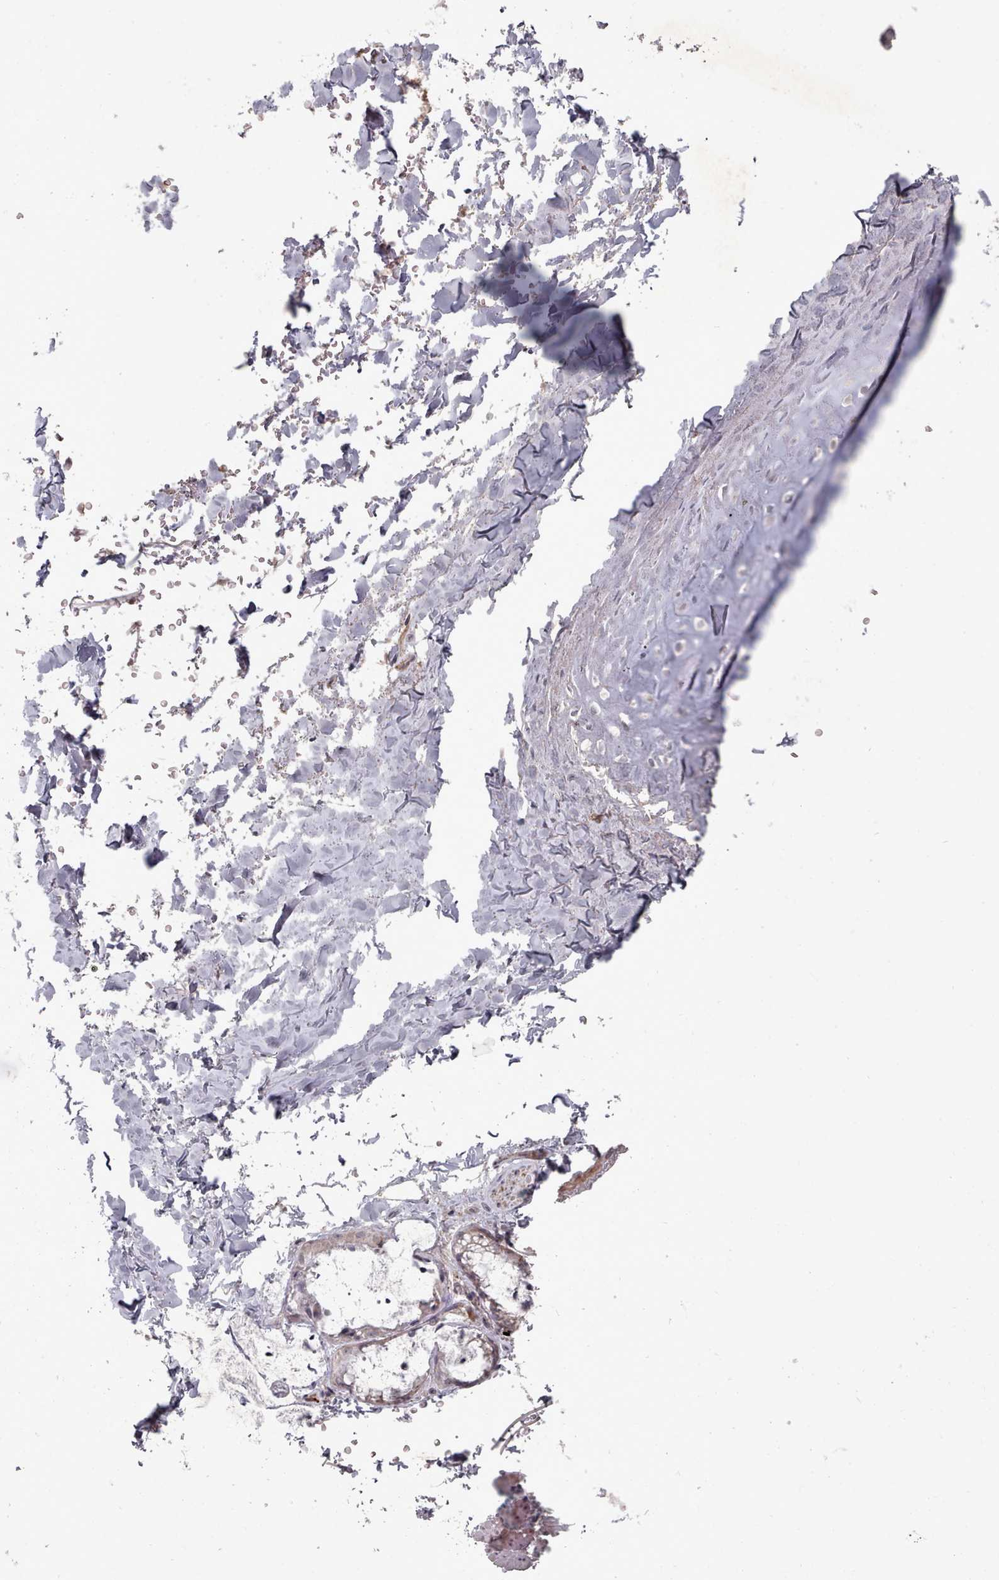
{"staining": {"intensity": "negative", "quantity": "none", "location": "none"}, "tissue": "adipose tissue", "cell_type": "Adipocytes", "image_type": "normal", "snomed": [{"axis": "morphology", "description": "Normal tissue, NOS"}, {"axis": "topography", "description": "Cartilage tissue"}], "caption": "Immunohistochemical staining of benign adipose tissue exhibits no significant positivity in adipocytes.", "gene": "COL8A2", "patient": {"sex": "male", "age": 66}}